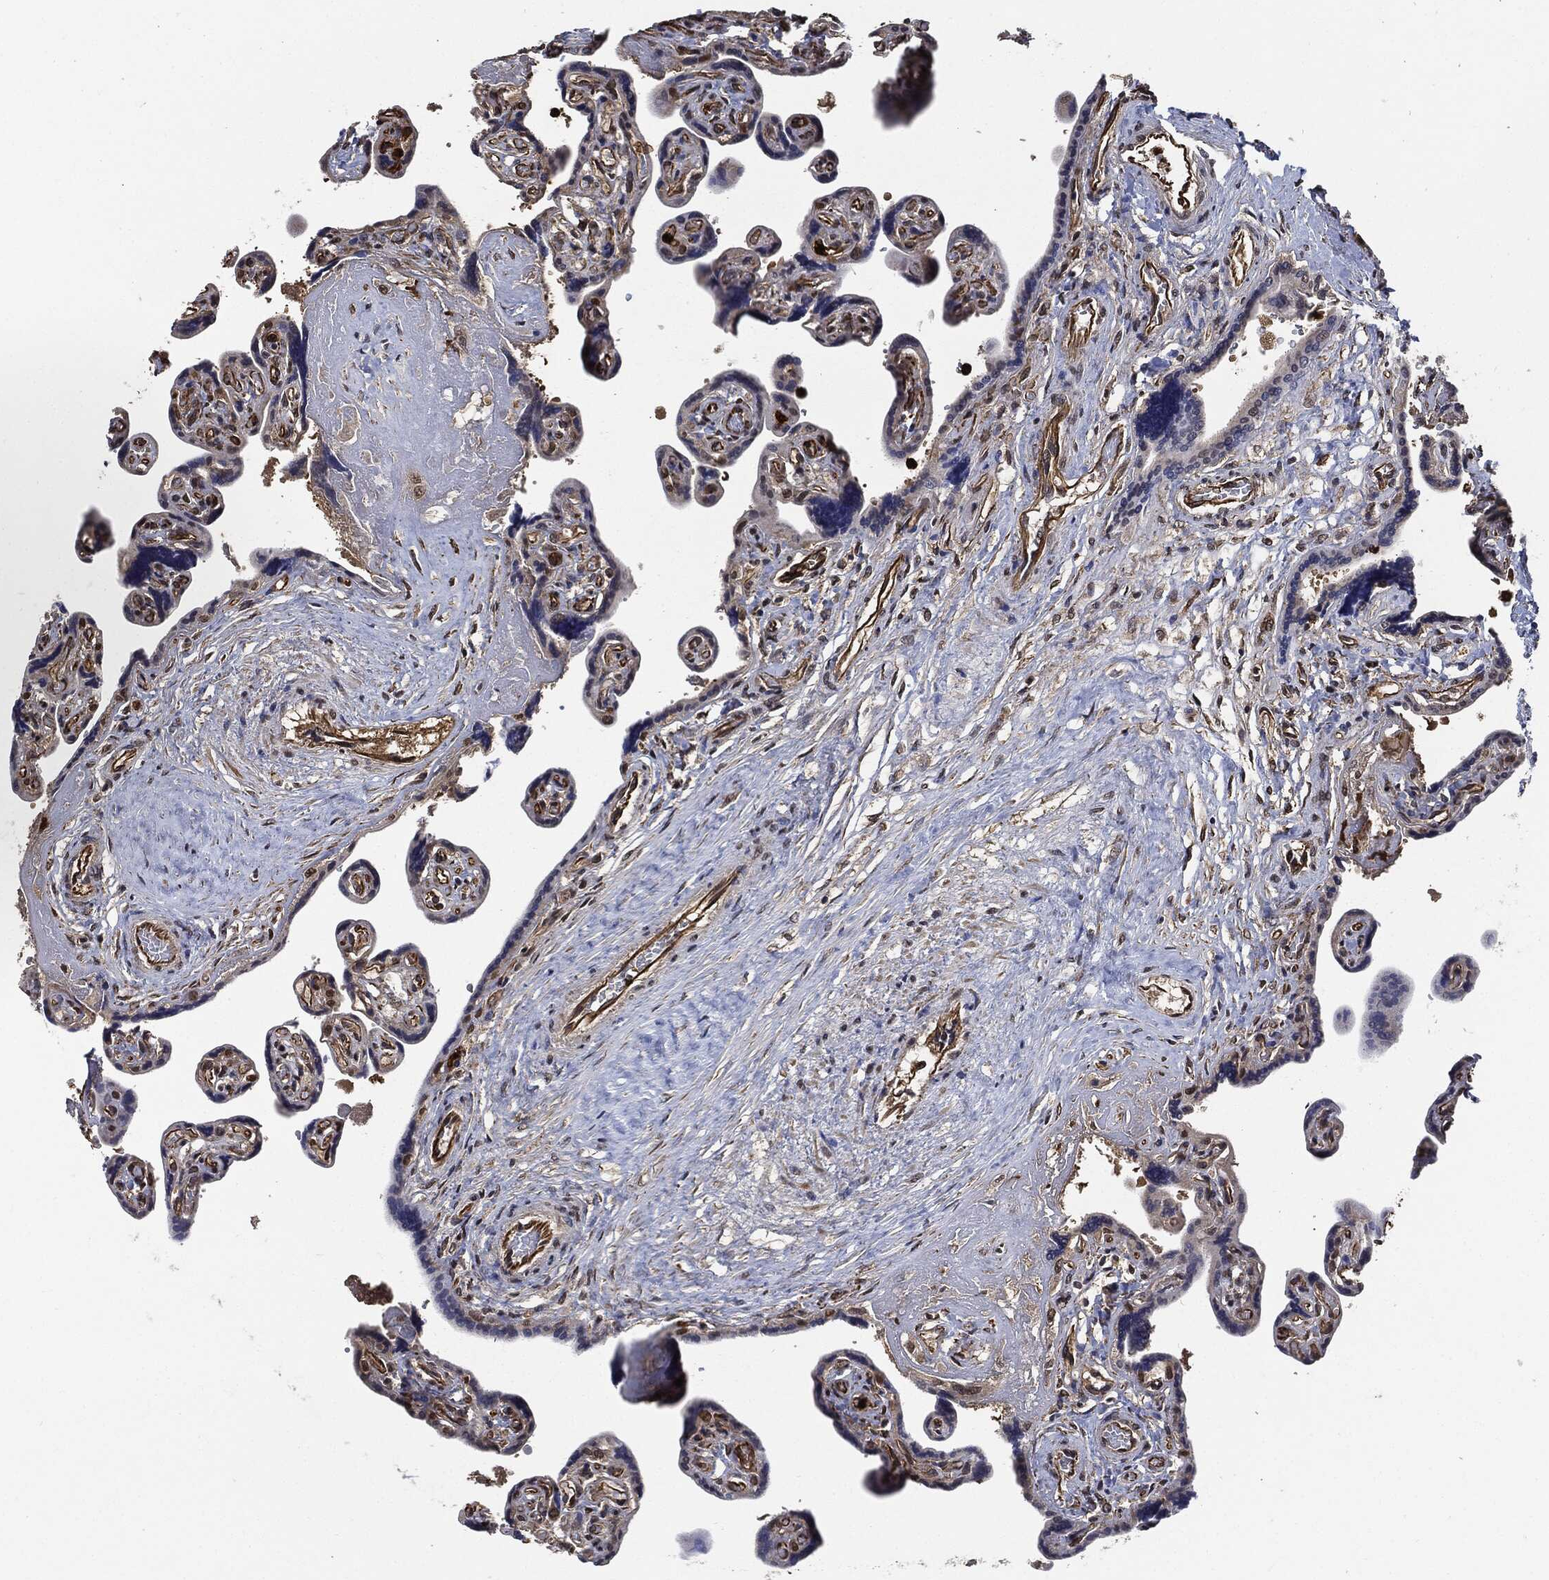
{"staining": {"intensity": "negative", "quantity": "none", "location": "none"}, "tissue": "placenta", "cell_type": "Decidual cells", "image_type": "normal", "snomed": [{"axis": "morphology", "description": "Normal tissue, NOS"}, {"axis": "topography", "description": "Placenta"}], "caption": "Decidual cells are negative for brown protein staining in unremarkable placenta. (DAB immunohistochemistry (IHC) with hematoxylin counter stain).", "gene": "S100A9", "patient": {"sex": "female", "age": 32}}